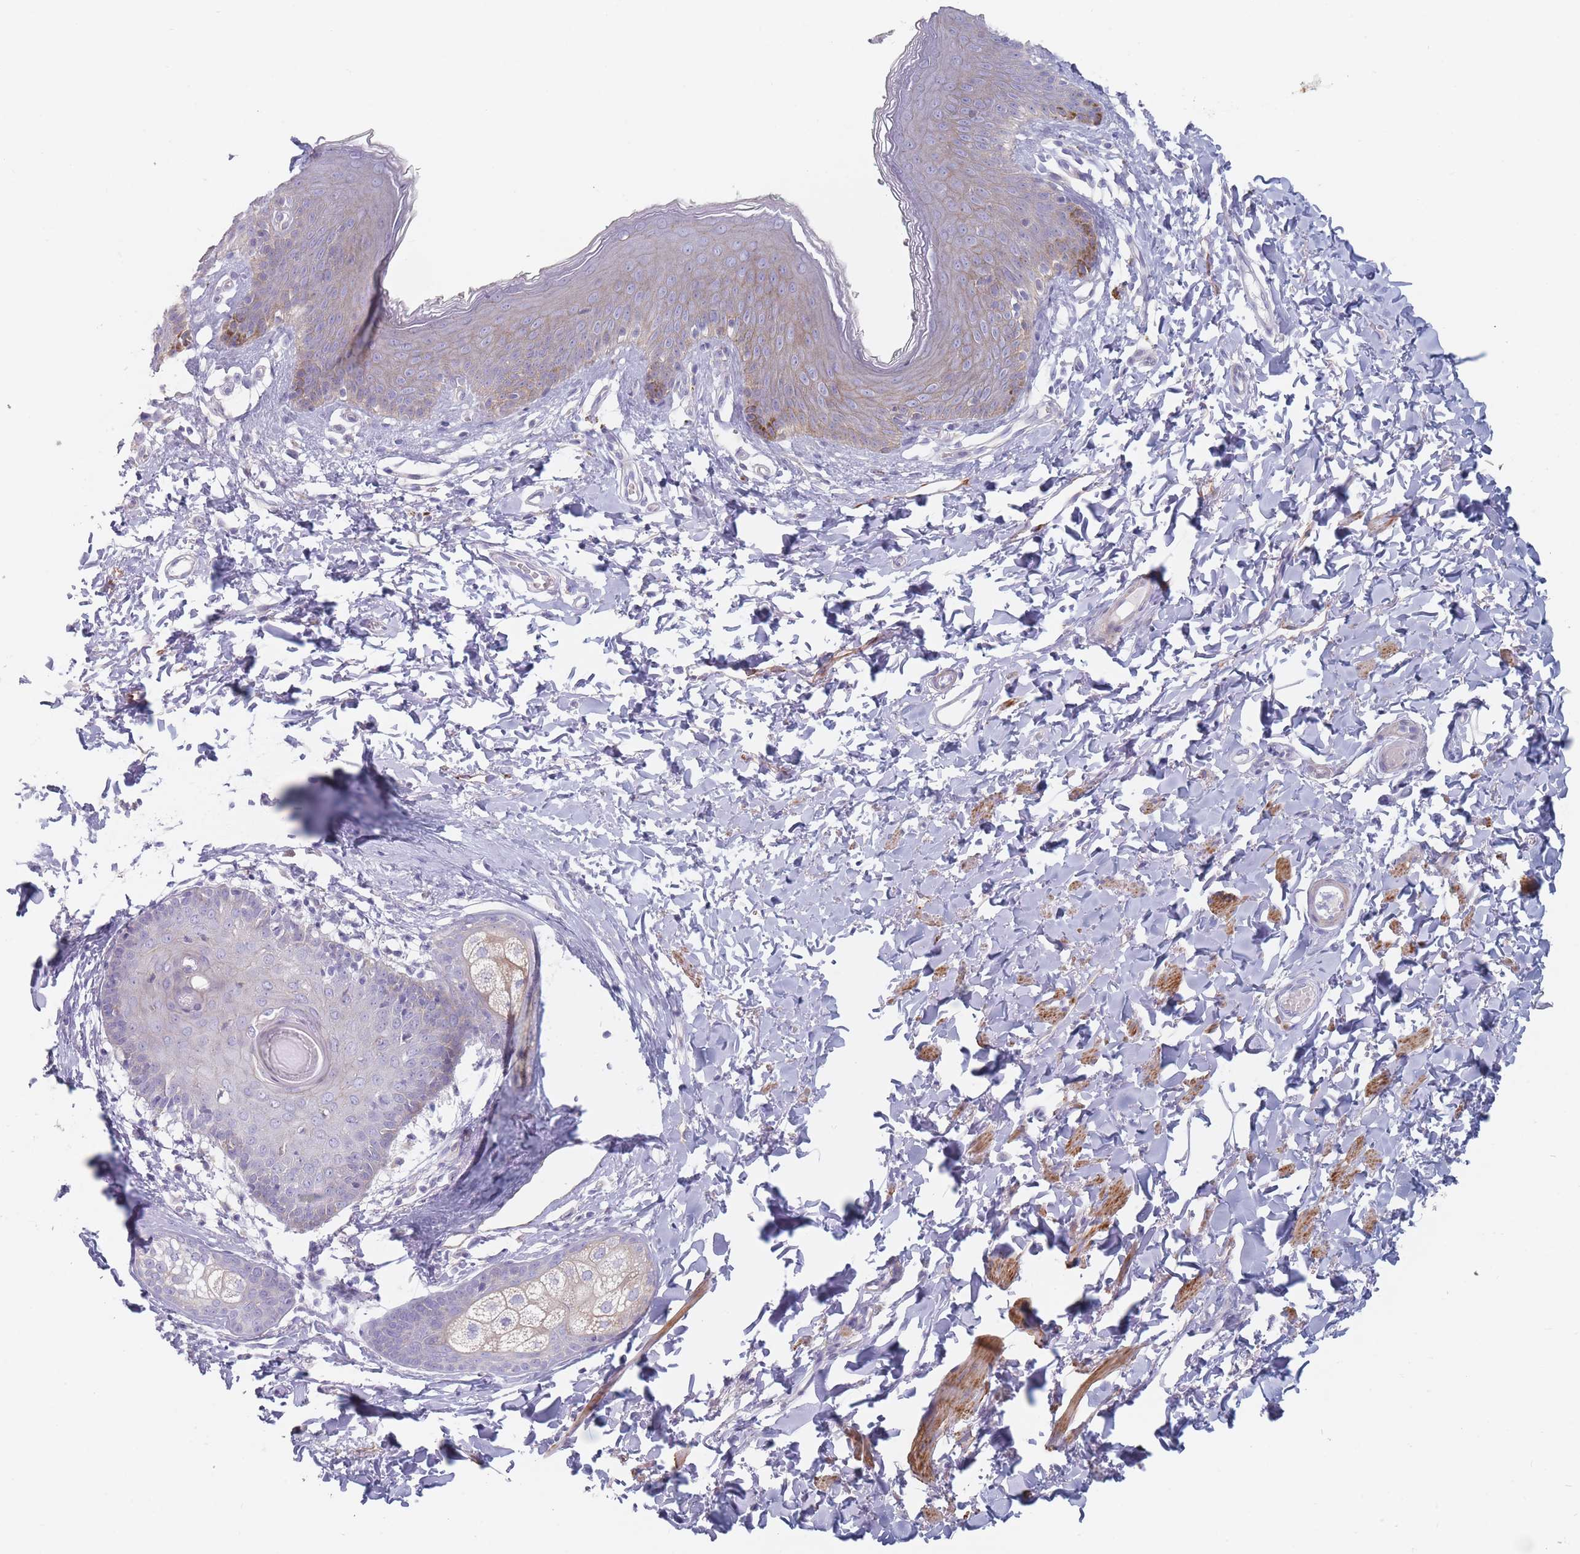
{"staining": {"intensity": "weak", "quantity": "25%-75%", "location": "cytoplasmic/membranous"}, "tissue": "skin", "cell_type": "Epidermal cells", "image_type": "normal", "snomed": [{"axis": "morphology", "description": "Normal tissue, NOS"}, {"axis": "topography", "description": "Vulva"}], "caption": "Immunohistochemical staining of unremarkable human skin reveals 25%-75% levels of weak cytoplasmic/membranous protein staining in about 25%-75% of epidermal cells.", "gene": "ERBIN", "patient": {"sex": "female", "age": 66}}